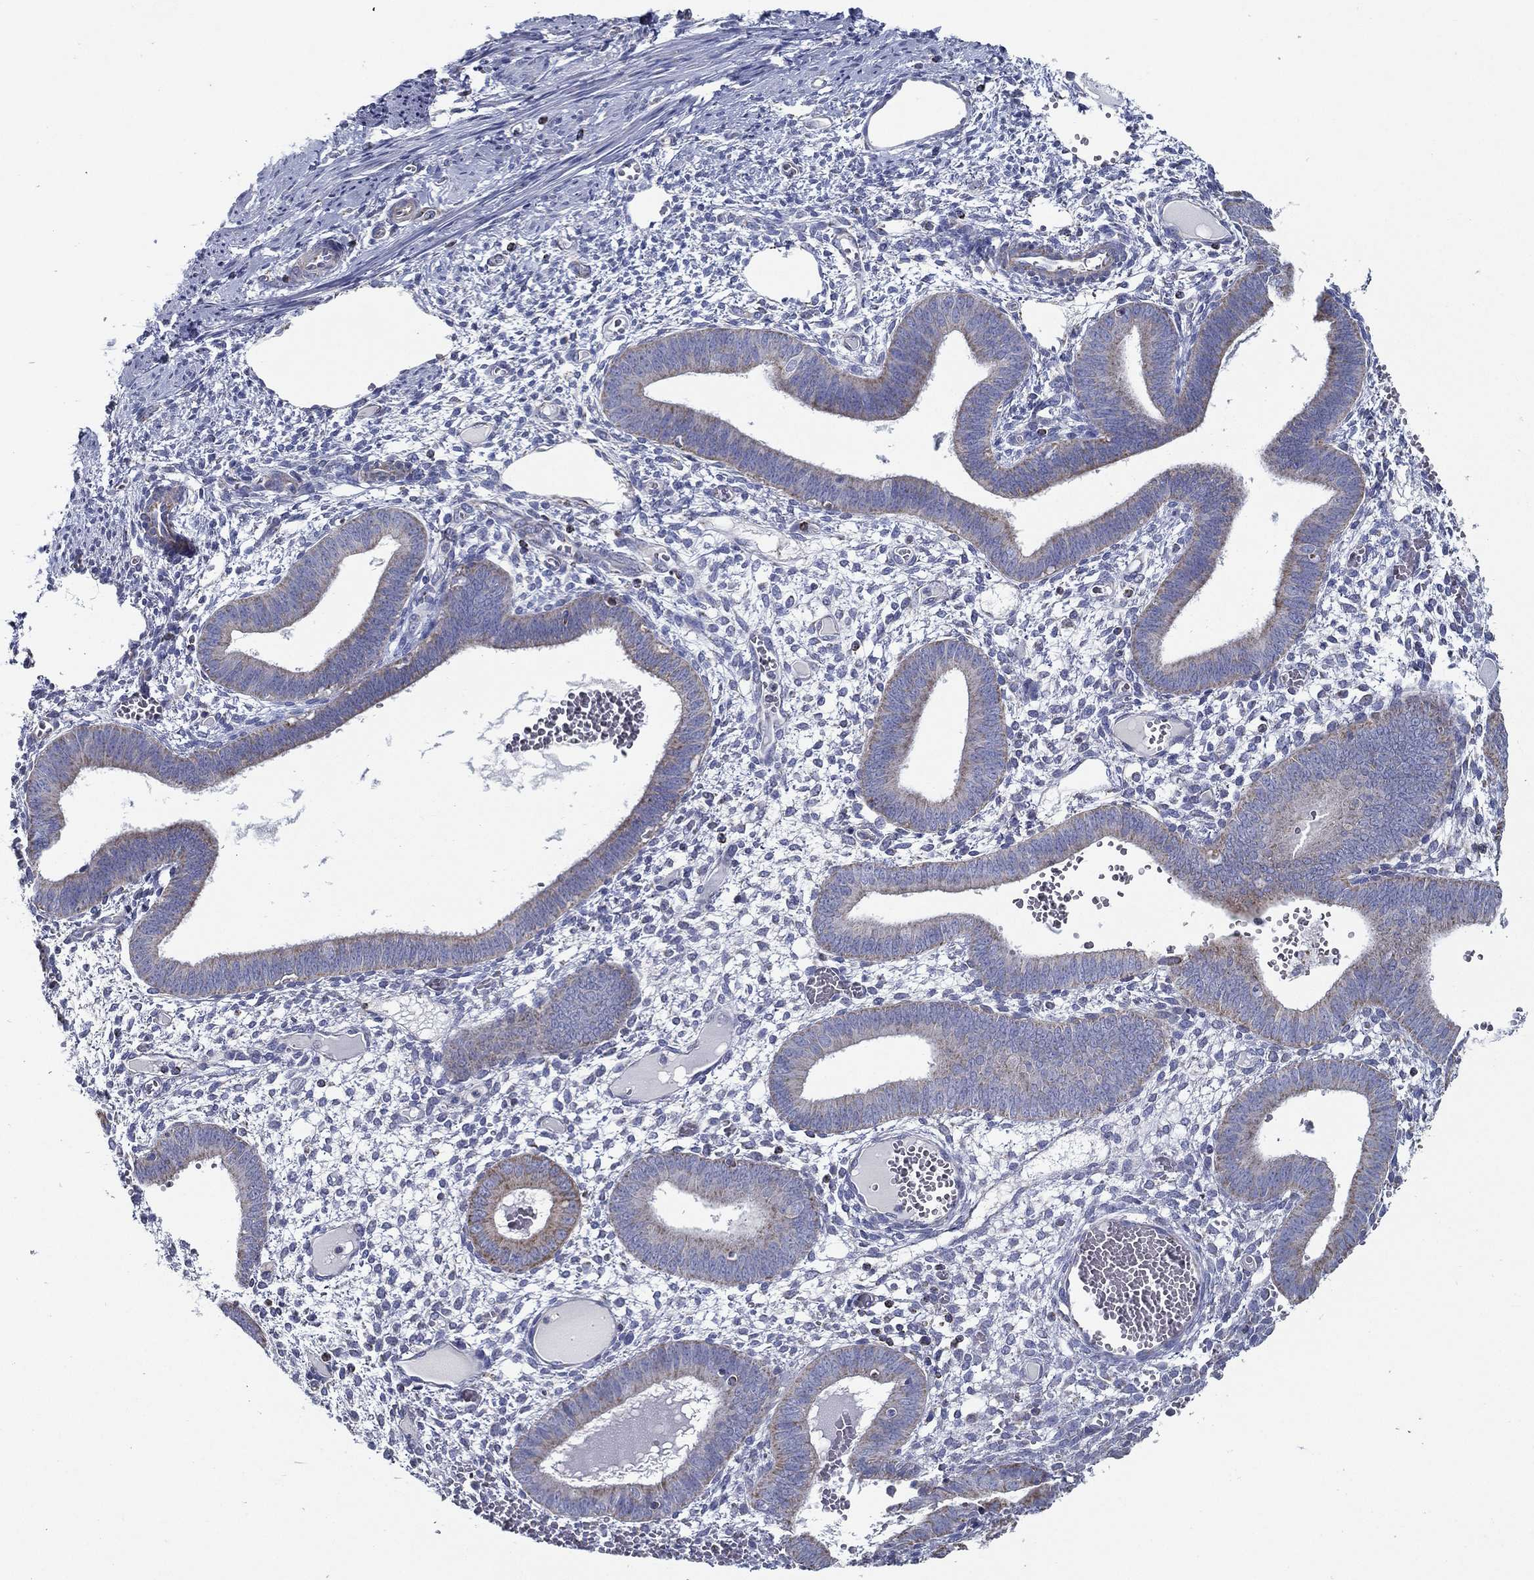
{"staining": {"intensity": "negative", "quantity": "none", "location": "none"}, "tissue": "endometrium", "cell_type": "Cells in endometrial stroma", "image_type": "normal", "snomed": [{"axis": "morphology", "description": "Normal tissue, NOS"}, {"axis": "topography", "description": "Endometrium"}], "caption": "Histopathology image shows no protein staining in cells in endometrial stroma of normal endometrium.", "gene": "SFXN1", "patient": {"sex": "female", "age": 42}}